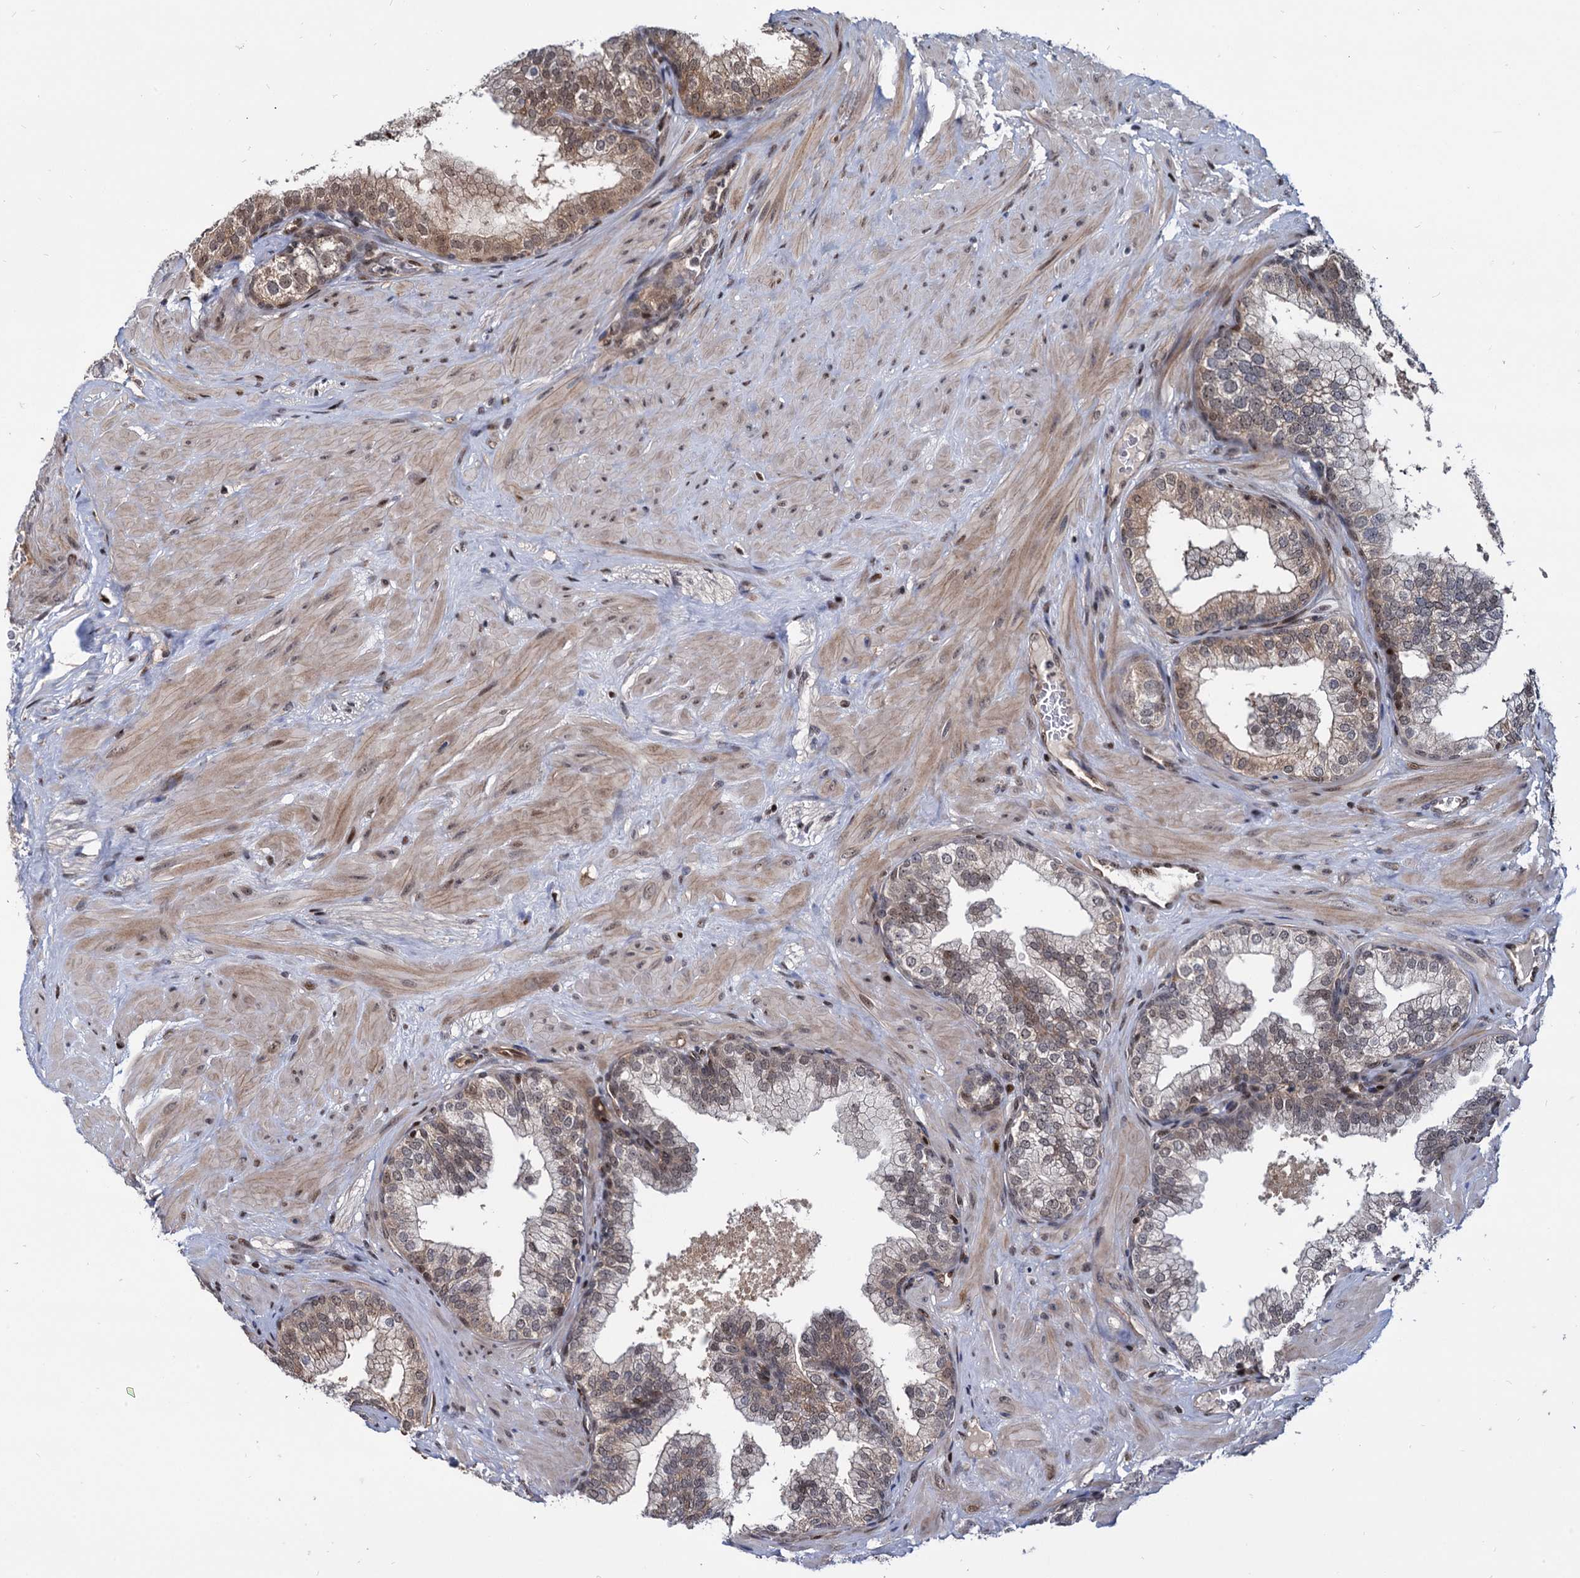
{"staining": {"intensity": "moderate", "quantity": "25%-75%", "location": "nuclear"}, "tissue": "prostate", "cell_type": "Glandular cells", "image_type": "normal", "snomed": [{"axis": "morphology", "description": "Normal tissue, NOS"}, {"axis": "topography", "description": "Prostate"}], "caption": "Brown immunohistochemical staining in benign prostate reveals moderate nuclear staining in approximately 25%-75% of glandular cells.", "gene": "UBLCP1", "patient": {"sex": "male", "age": 60}}